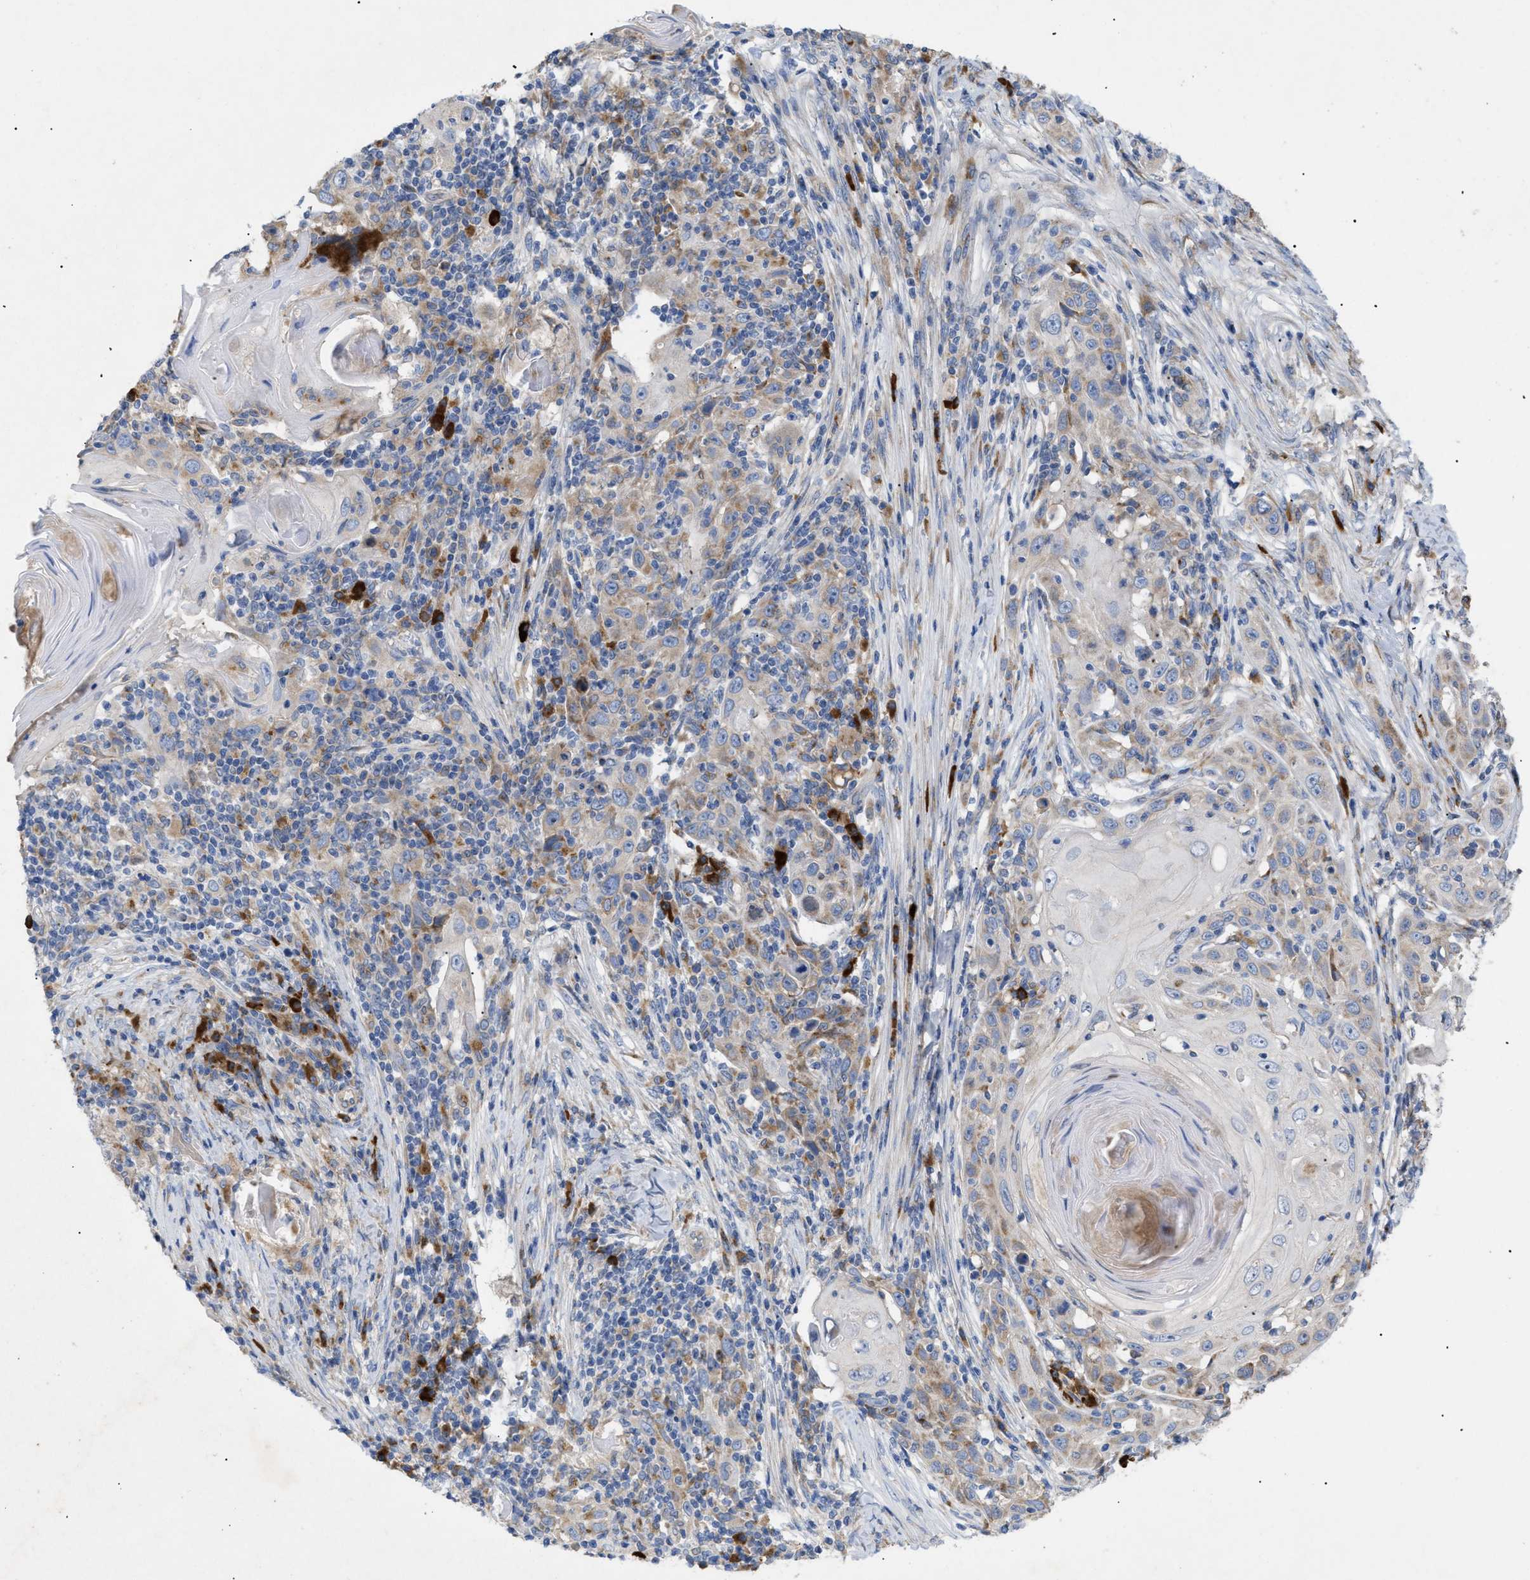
{"staining": {"intensity": "moderate", "quantity": "<25%", "location": "cytoplasmic/membranous"}, "tissue": "skin cancer", "cell_type": "Tumor cells", "image_type": "cancer", "snomed": [{"axis": "morphology", "description": "Squamous cell carcinoma, NOS"}, {"axis": "topography", "description": "Skin"}], "caption": "Immunohistochemical staining of human skin cancer (squamous cell carcinoma) shows low levels of moderate cytoplasmic/membranous protein expression in about <25% of tumor cells. (IHC, brightfield microscopy, high magnification).", "gene": "SLC50A1", "patient": {"sex": "female", "age": 88}}